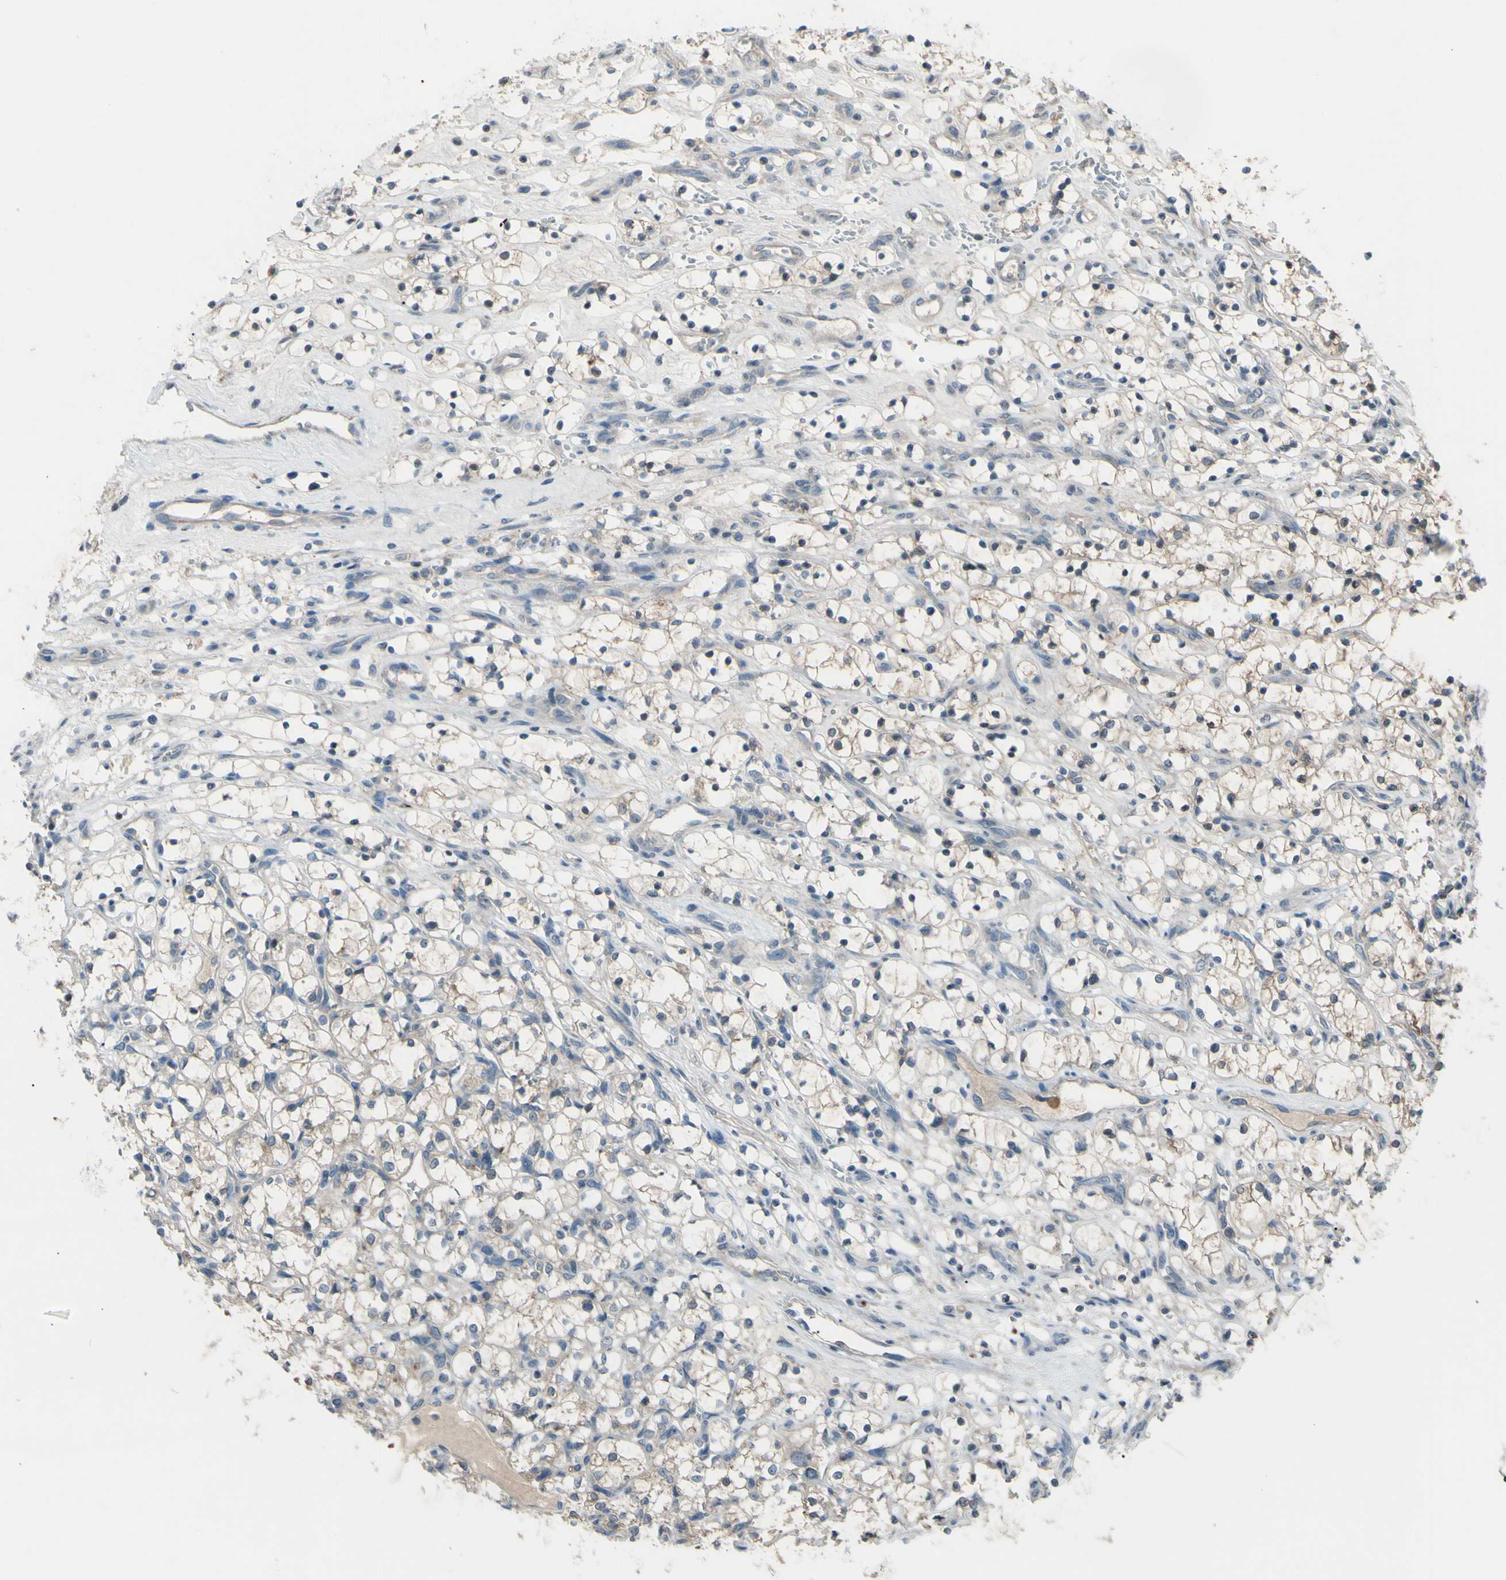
{"staining": {"intensity": "weak", "quantity": "25%-75%", "location": "cytoplasmic/membranous"}, "tissue": "renal cancer", "cell_type": "Tumor cells", "image_type": "cancer", "snomed": [{"axis": "morphology", "description": "Adenocarcinoma, NOS"}, {"axis": "topography", "description": "Kidney"}], "caption": "Protein expression by immunohistochemistry demonstrates weak cytoplasmic/membranous staining in approximately 25%-75% of tumor cells in renal cancer.", "gene": "AFP", "patient": {"sex": "female", "age": 69}}